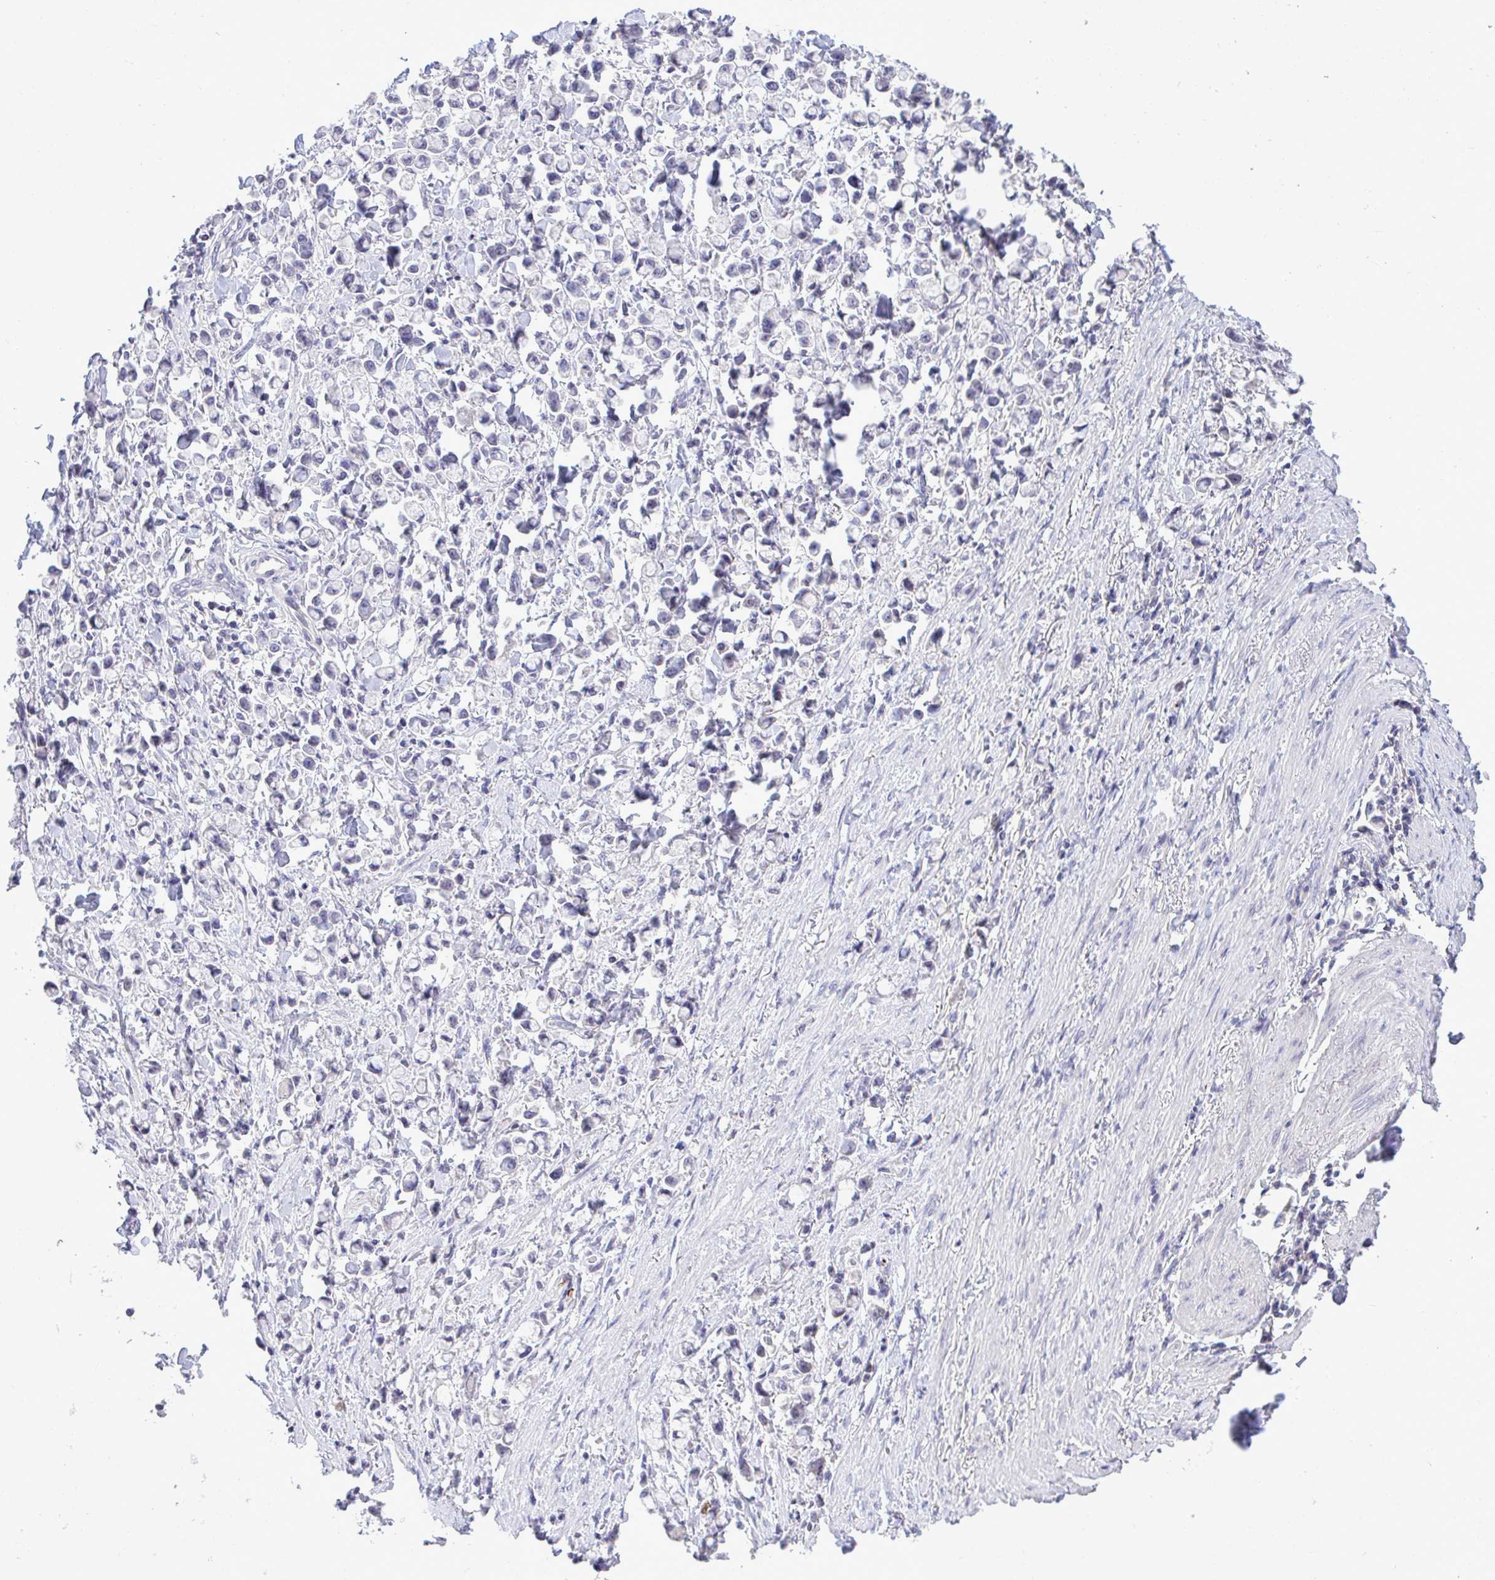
{"staining": {"intensity": "negative", "quantity": "none", "location": "none"}, "tissue": "stomach cancer", "cell_type": "Tumor cells", "image_type": "cancer", "snomed": [{"axis": "morphology", "description": "Adenocarcinoma, NOS"}, {"axis": "topography", "description": "Stomach"}], "caption": "DAB (3,3'-diaminobenzidine) immunohistochemical staining of stomach cancer reveals no significant staining in tumor cells. The staining was performed using DAB (3,3'-diaminobenzidine) to visualize the protein expression in brown, while the nuclei were stained in blue with hematoxylin (Magnification: 20x).", "gene": "PIGK", "patient": {"sex": "female", "age": 81}}